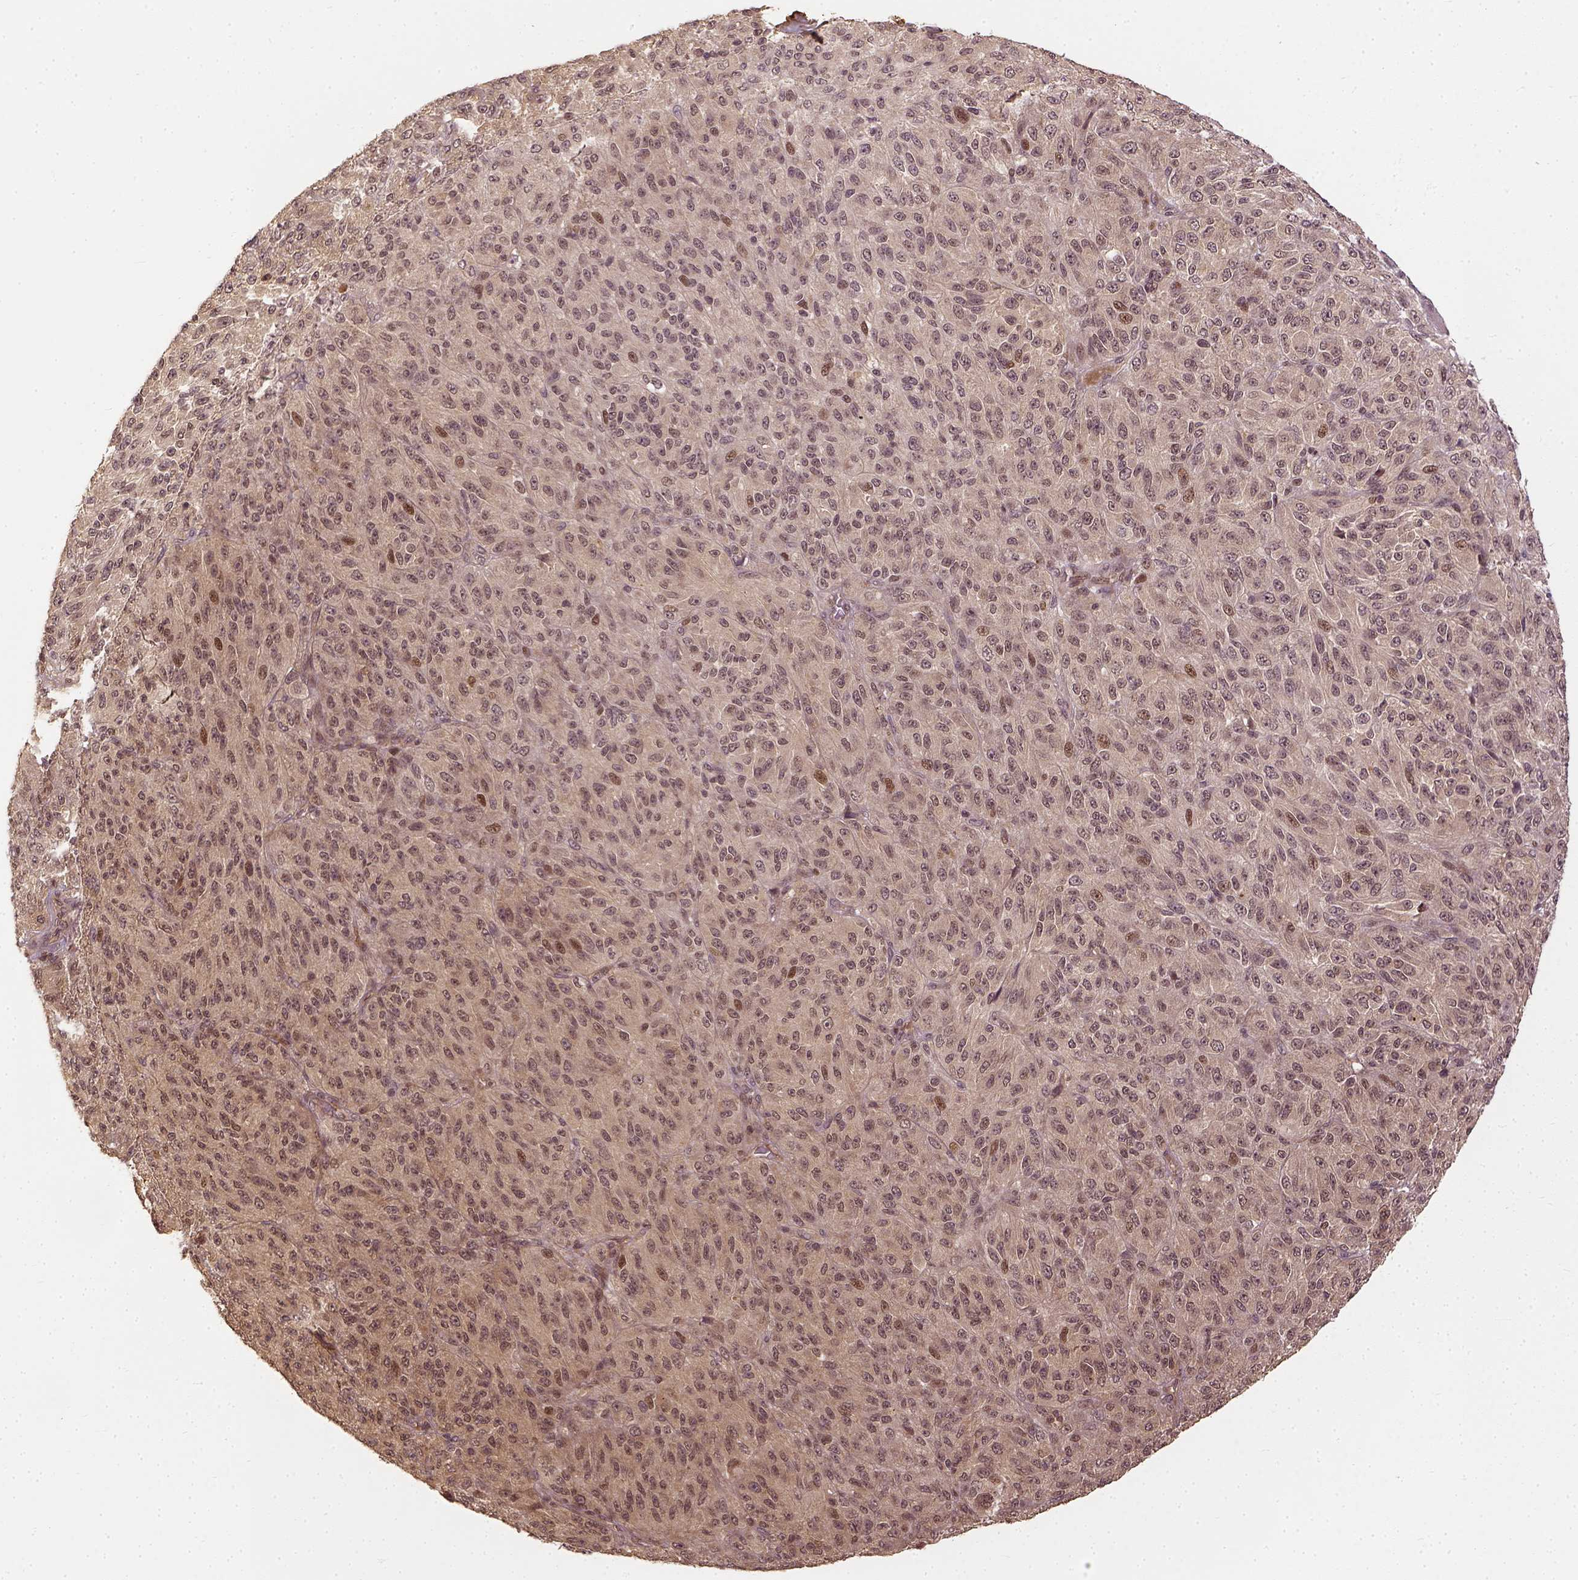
{"staining": {"intensity": "weak", "quantity": "25%-75%", "location": "cytoplasmic/membranous,nuclear"}, "tissue": "melanoma", "cell_type": "Tumor cells", "image_type": "cancer", "snomed": [{"axis": "morphology", "description": "Malignant melanoma, Metastatic site"}, {"axis": "topography", "description": "Brain"}], "caption": "IHC of human malignant melanoma (metastatic site) demonstrates low levels of weak cytoplasmic/membranous and nuclear positivity in approximately 25%-75% of tumor cells. (Brightfield microscopy of DAB IHC at high magnification).", "gene": "VEGFA", "patient": {"sex": "female", "age": 56}}